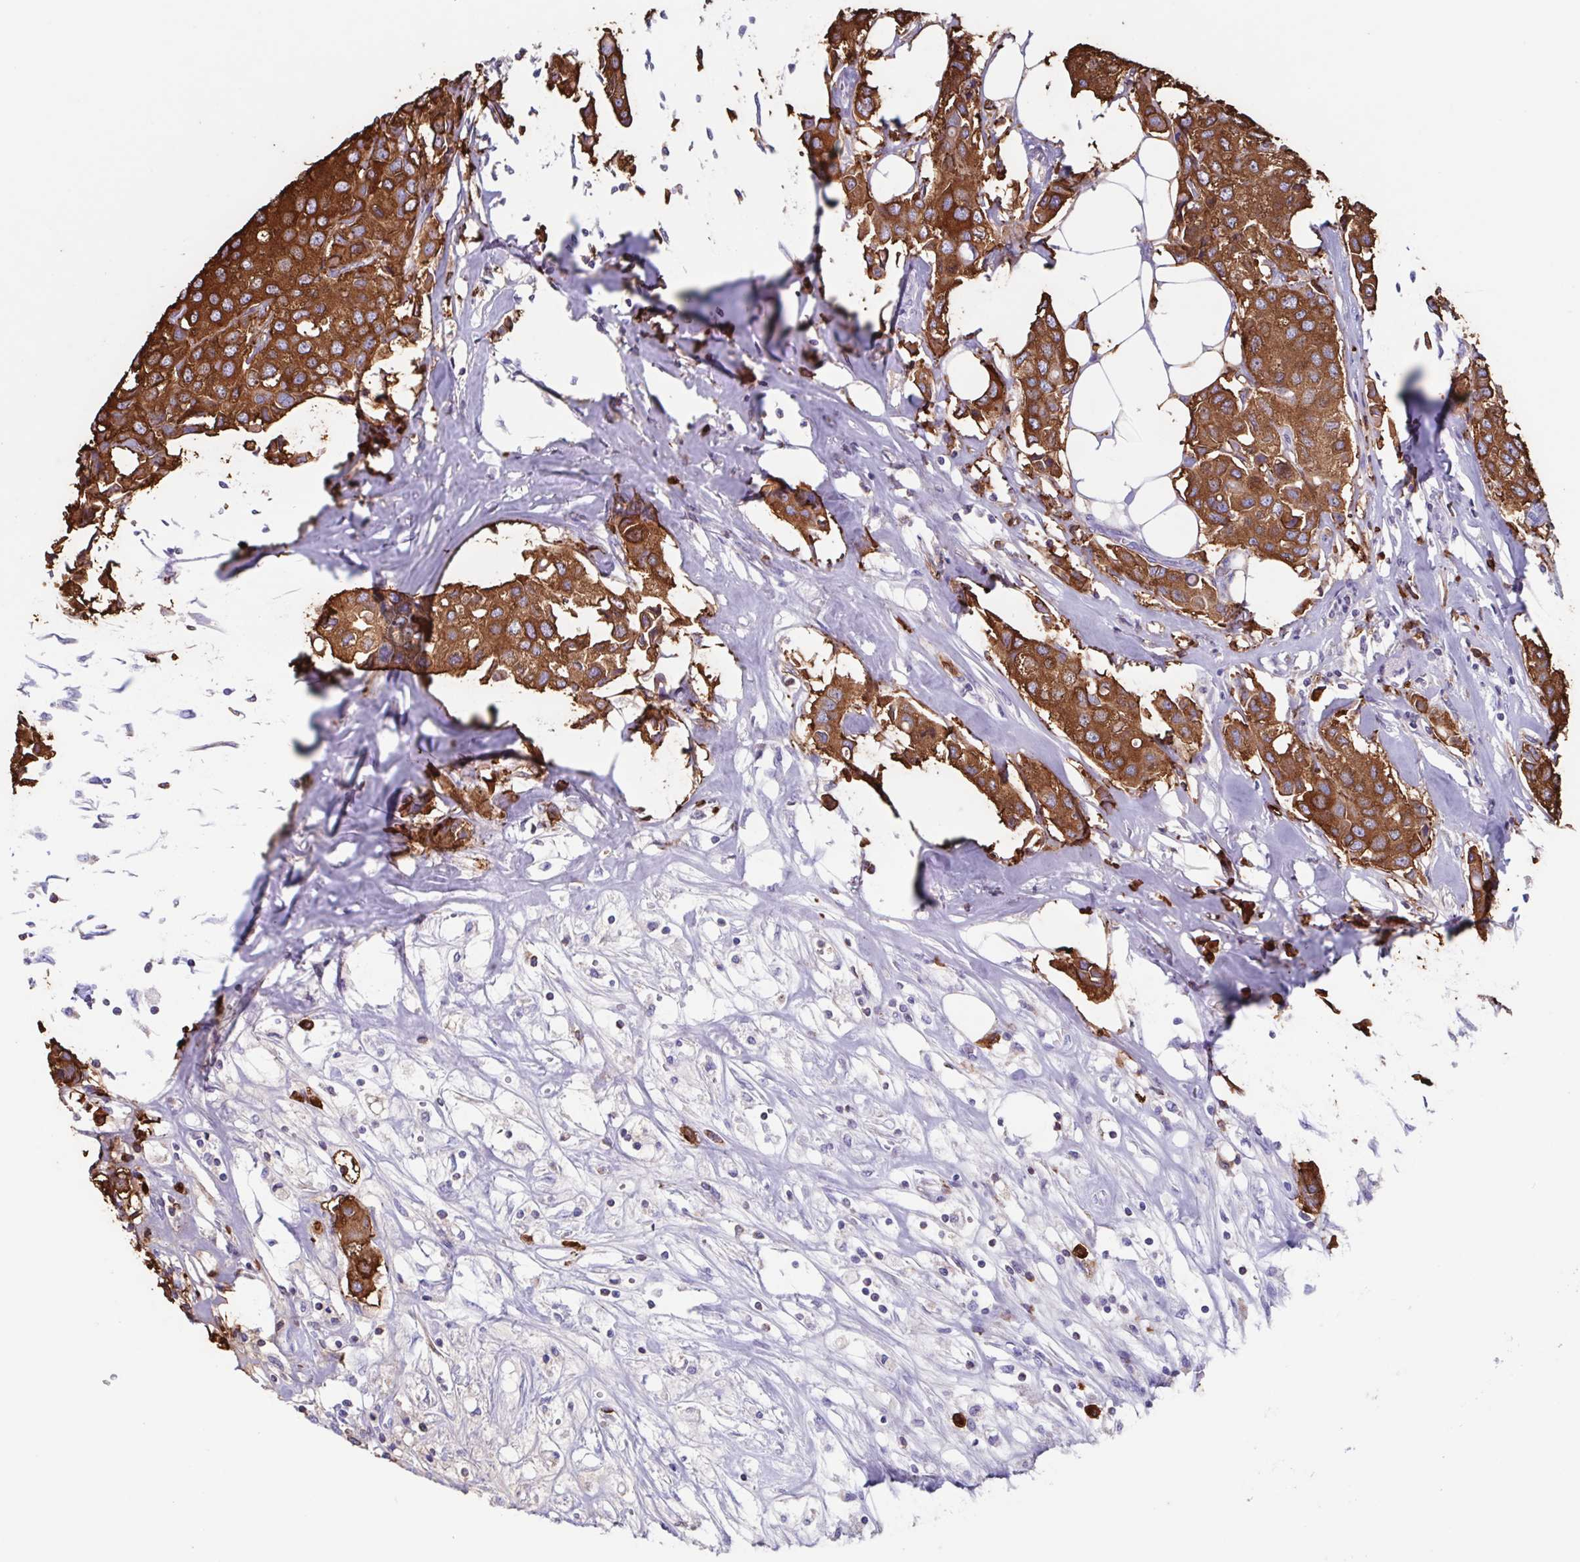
{"staining": {"intensity": "strong", "quantity": ">75%", "location": "cytoplasmic/membranous"}, "tissue": "breast cancer", "cell_type": "Tumor cells", "image_type": "cancer", "snomed": [{"axis": "morphology", "description": "Duct carcinoma"}, {"axis": "topography", "description": "Breast"}], "caption": "Brown immunohistochemical staining in breast cancer (intraductal carcinoma) exhibits strong cytoplasmic/membranous staining in approximately >75% of tumor cells.", "gene": "TPD52", "patient": {"sex": "female", "age": 80}}